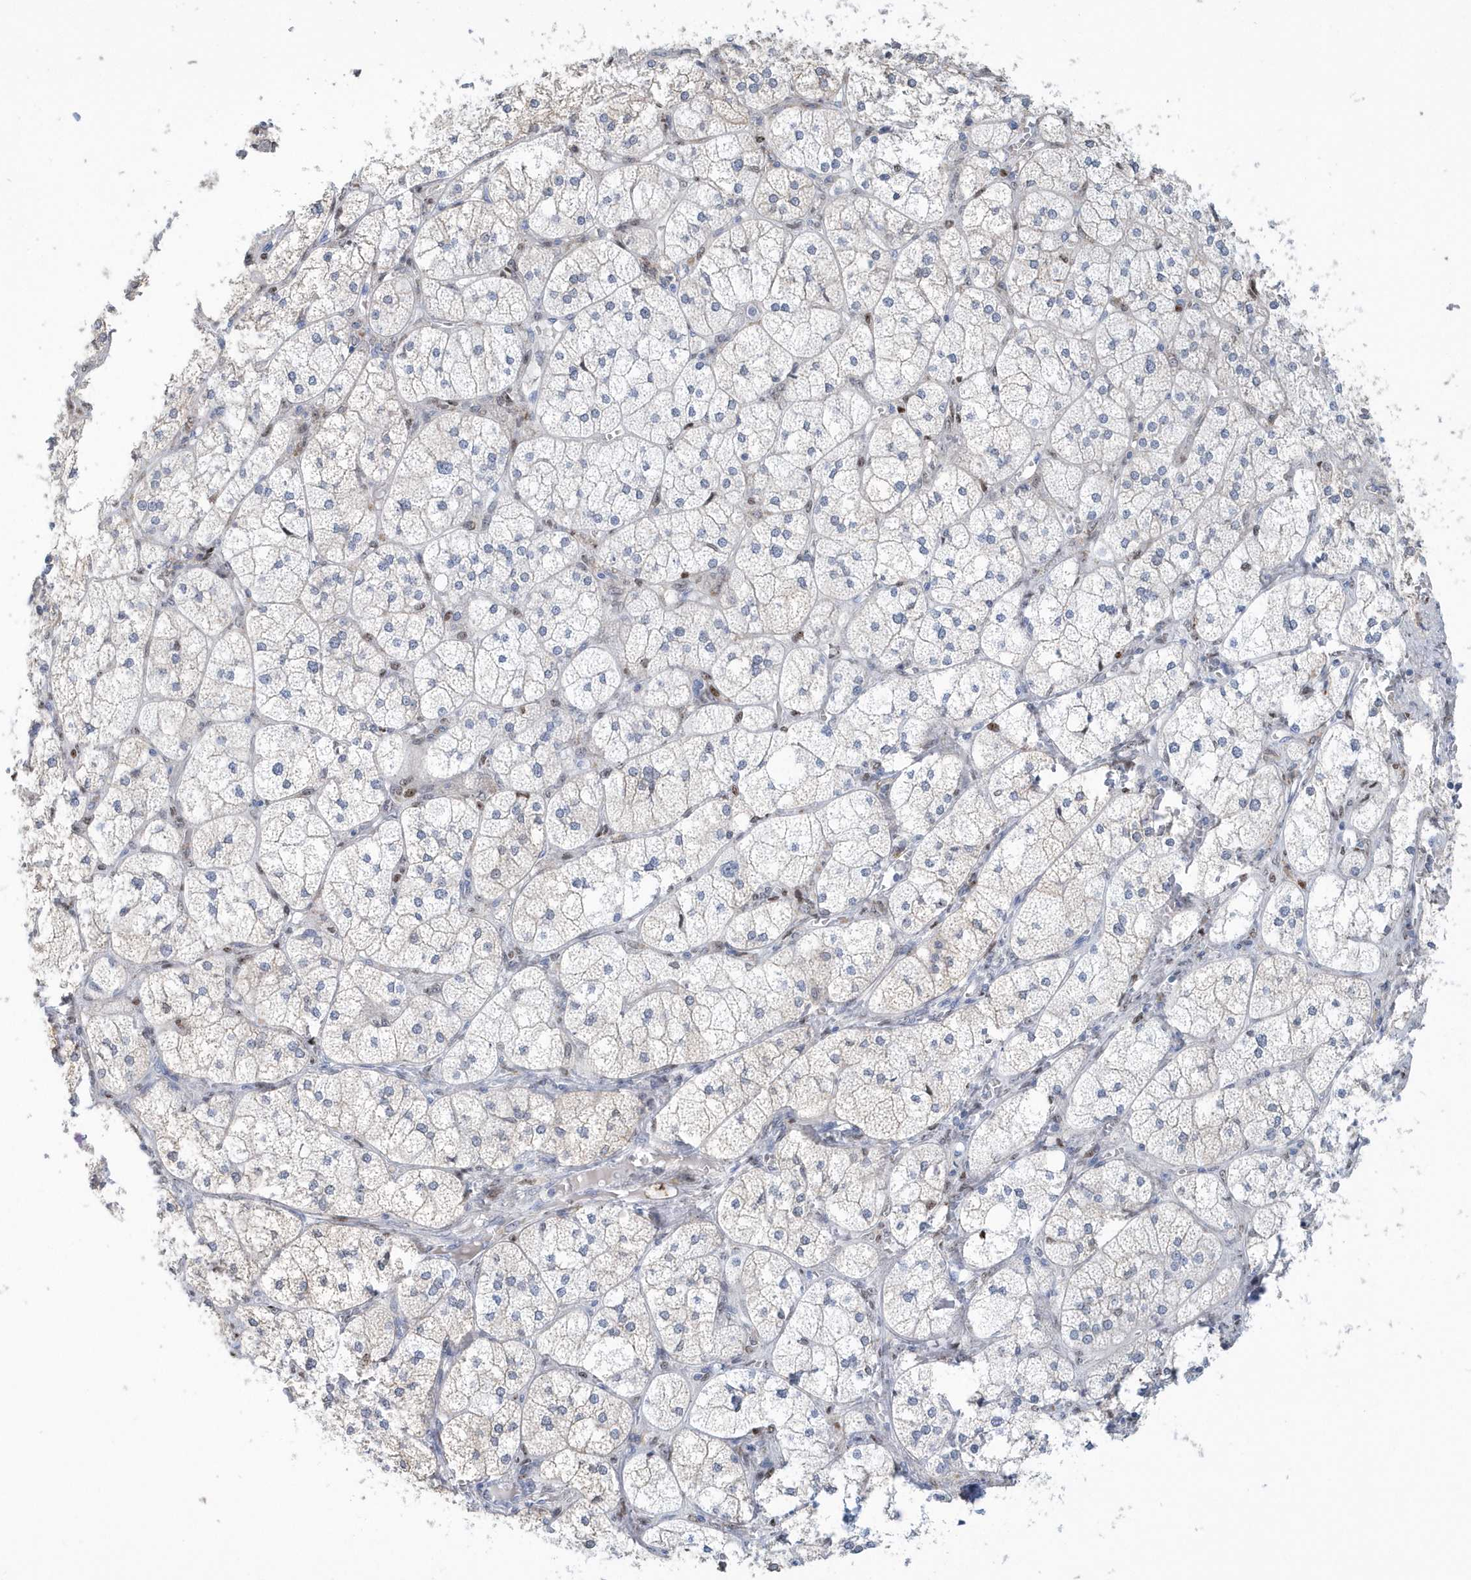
{"staining": {"intensity": "weak", "quantity": "<25%", "location": "cytoplasmic/membranous,nuclear"}, "tissue": "adrenal gland", "cell_type": "Glandular cells", "image_type": "normal", "snomed": [{"axis": "morphology", "description": "Normal tissue, NOS"}, {"axis": "topography", "description": "Adrenal gland"}], "caption": "The photomicrograph exhibits no staining of glandular cells in unremarkable adrenal gland.", "gene": "MACROH2A2", "patient": {"sex": "female", "age": 61}}